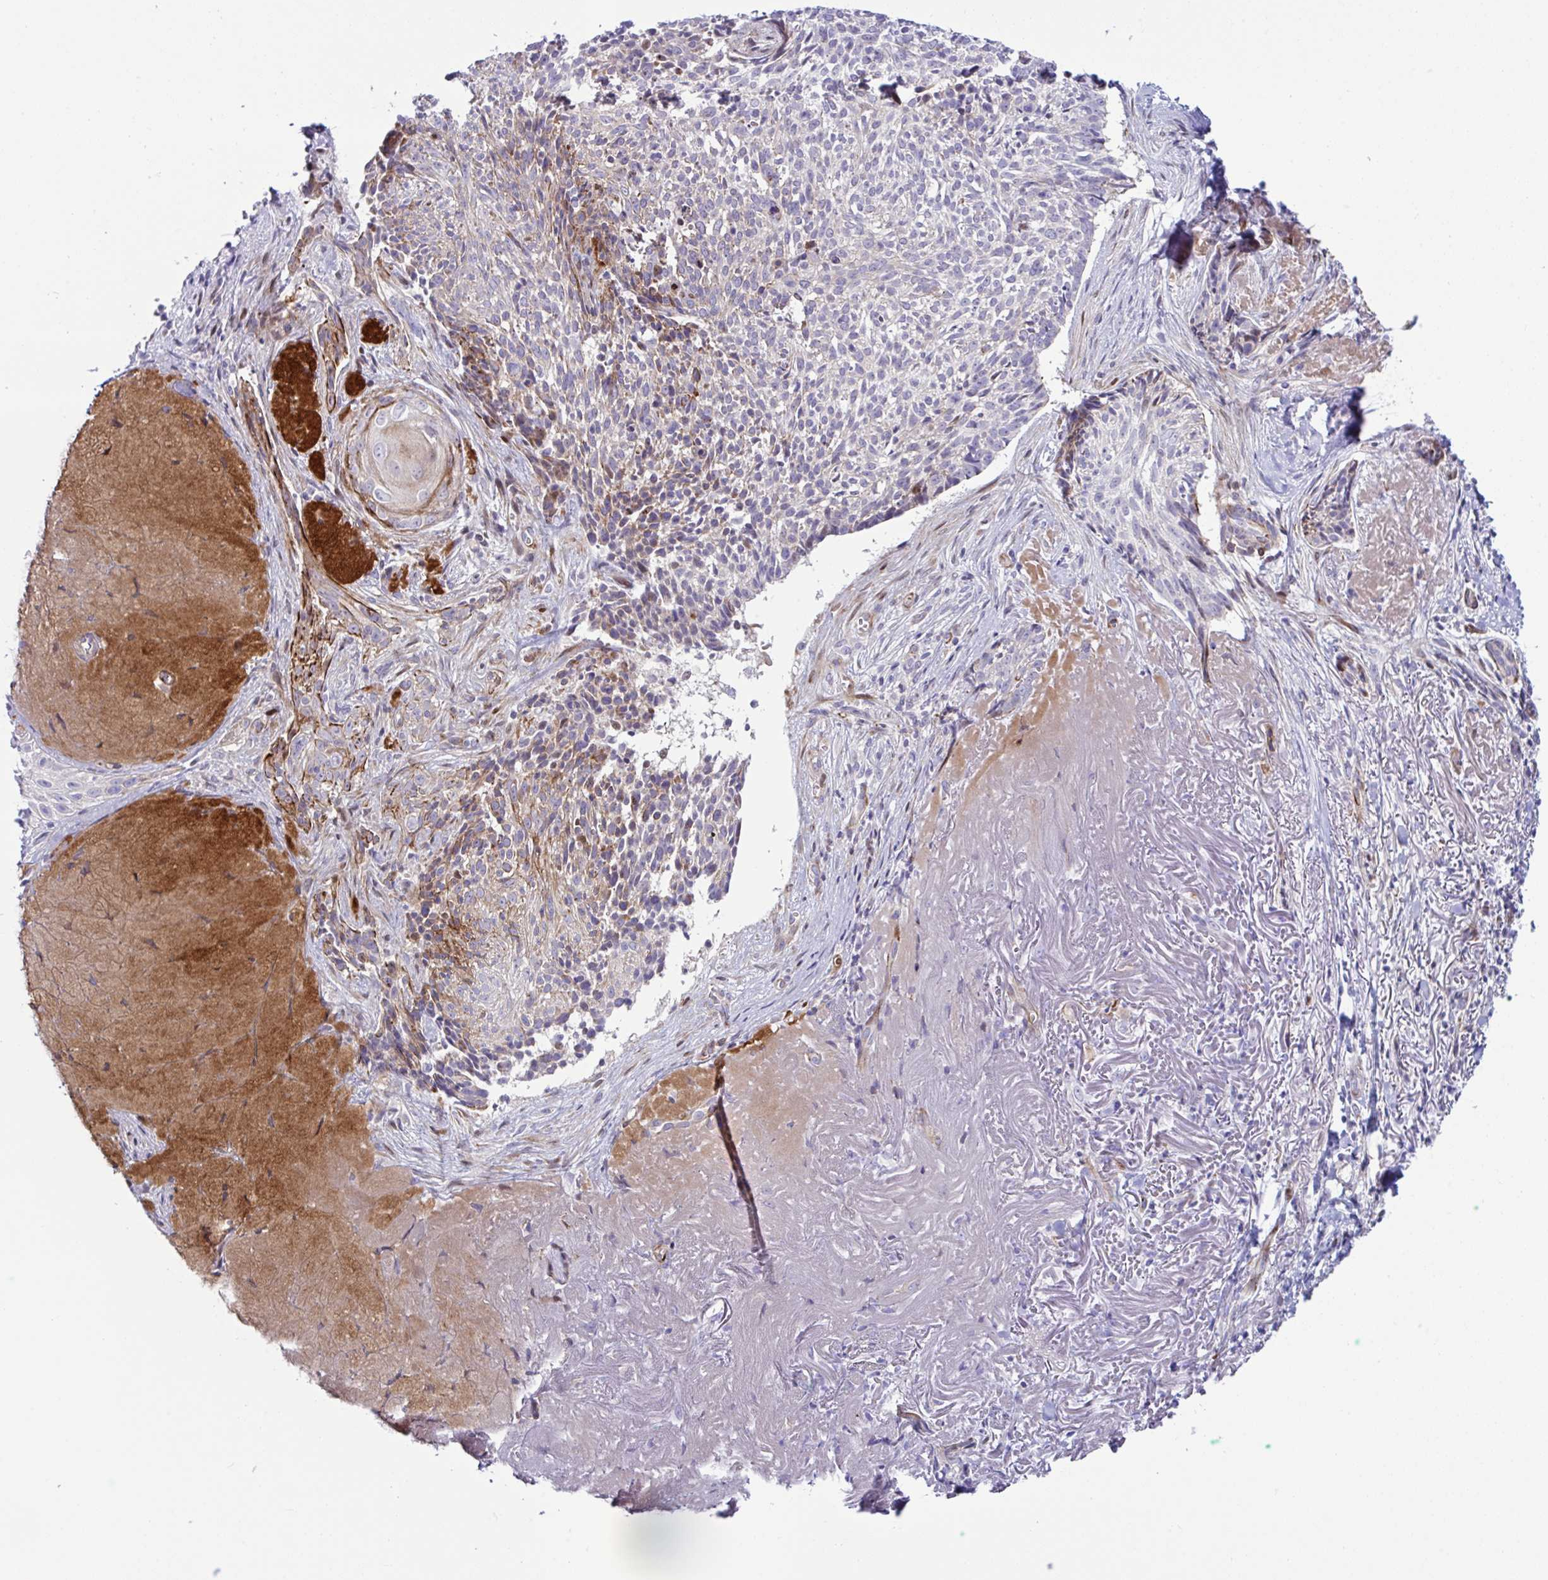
{"staining": {"intensity": "weak", "quantity": "<25%", "location": "cytoplasmic/membranous"}, "tissue": "skin cancer", "cell_type": "Tumor cells", "image_type": "cancer", "snomed": [{"axis": "morphology", "description": "Basal cell carcinoma"}, {"axis": "topography", "description": "Skin"}, {"axis": "topography", "description": "Skin of face"}], "caption": "The micrograph demonstrates no staining of tumor cells in basal cell carcinoma (skin).", "gene": "ZNF713", "patient": {"sex": "female", "age": 95}}